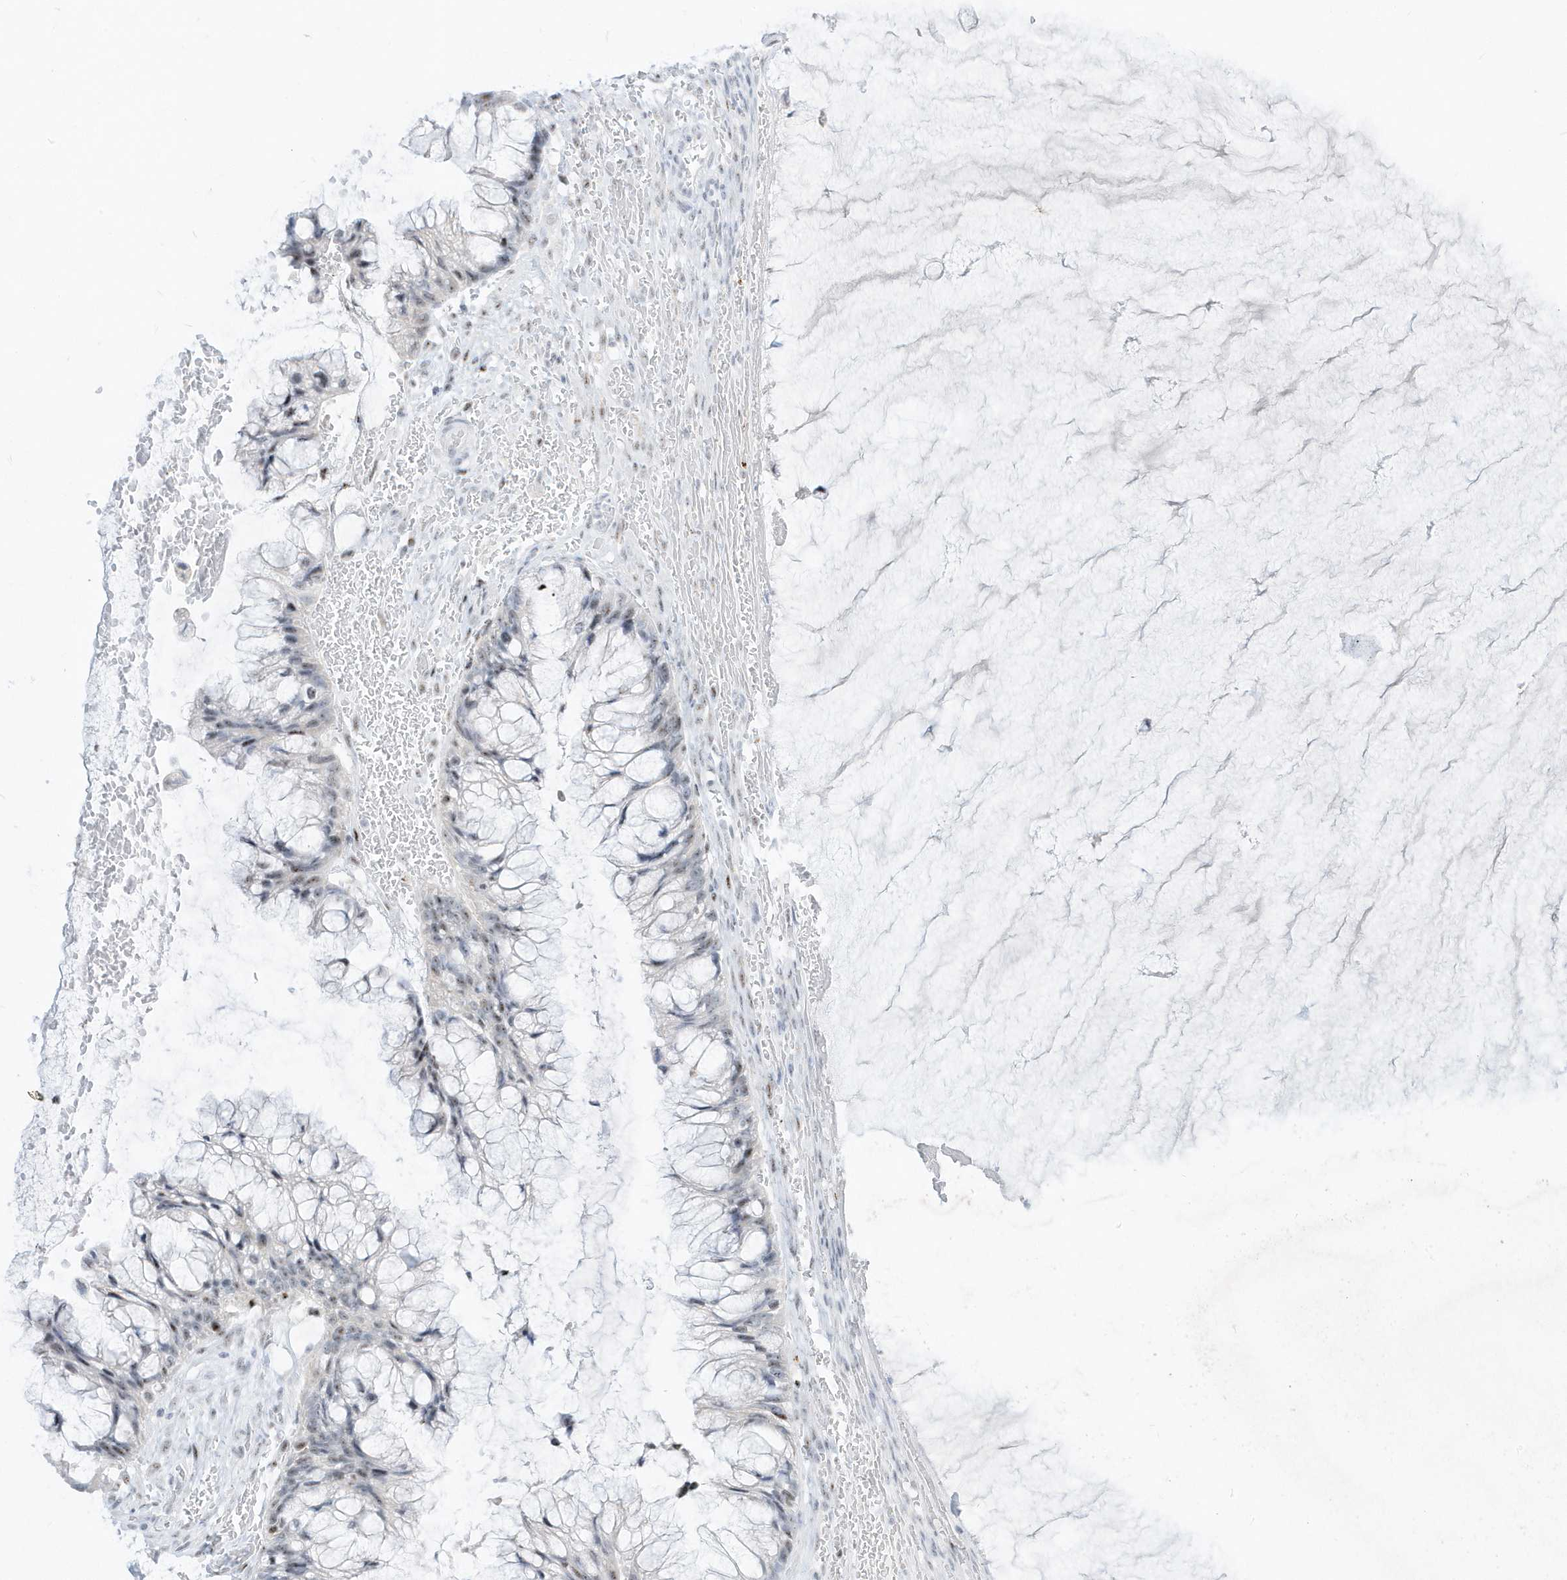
{"staining": {"intensity": "weak", "quantity": "<25%", "location": "nuclear"}, "tissue": "ovarian cancer", "cell_type": "Tumor cells", "image_type": "cancer", "snomed": [{"axis": "morphology", "description": "Cystadenocarcinoma, mucinous, NOS"}, {"axis": "topography", "description": "Ovary"}], "caption": "IHC of ovarian cancer (mucinous cystadenocarcinoma) exhibits no positivity in tumor cells. (DAB immunohistochemistry visualized using brightfield microscopy, high magnification).", "gene": "PLEKHN1", "patient": {"sex": "female", "age": 37}}